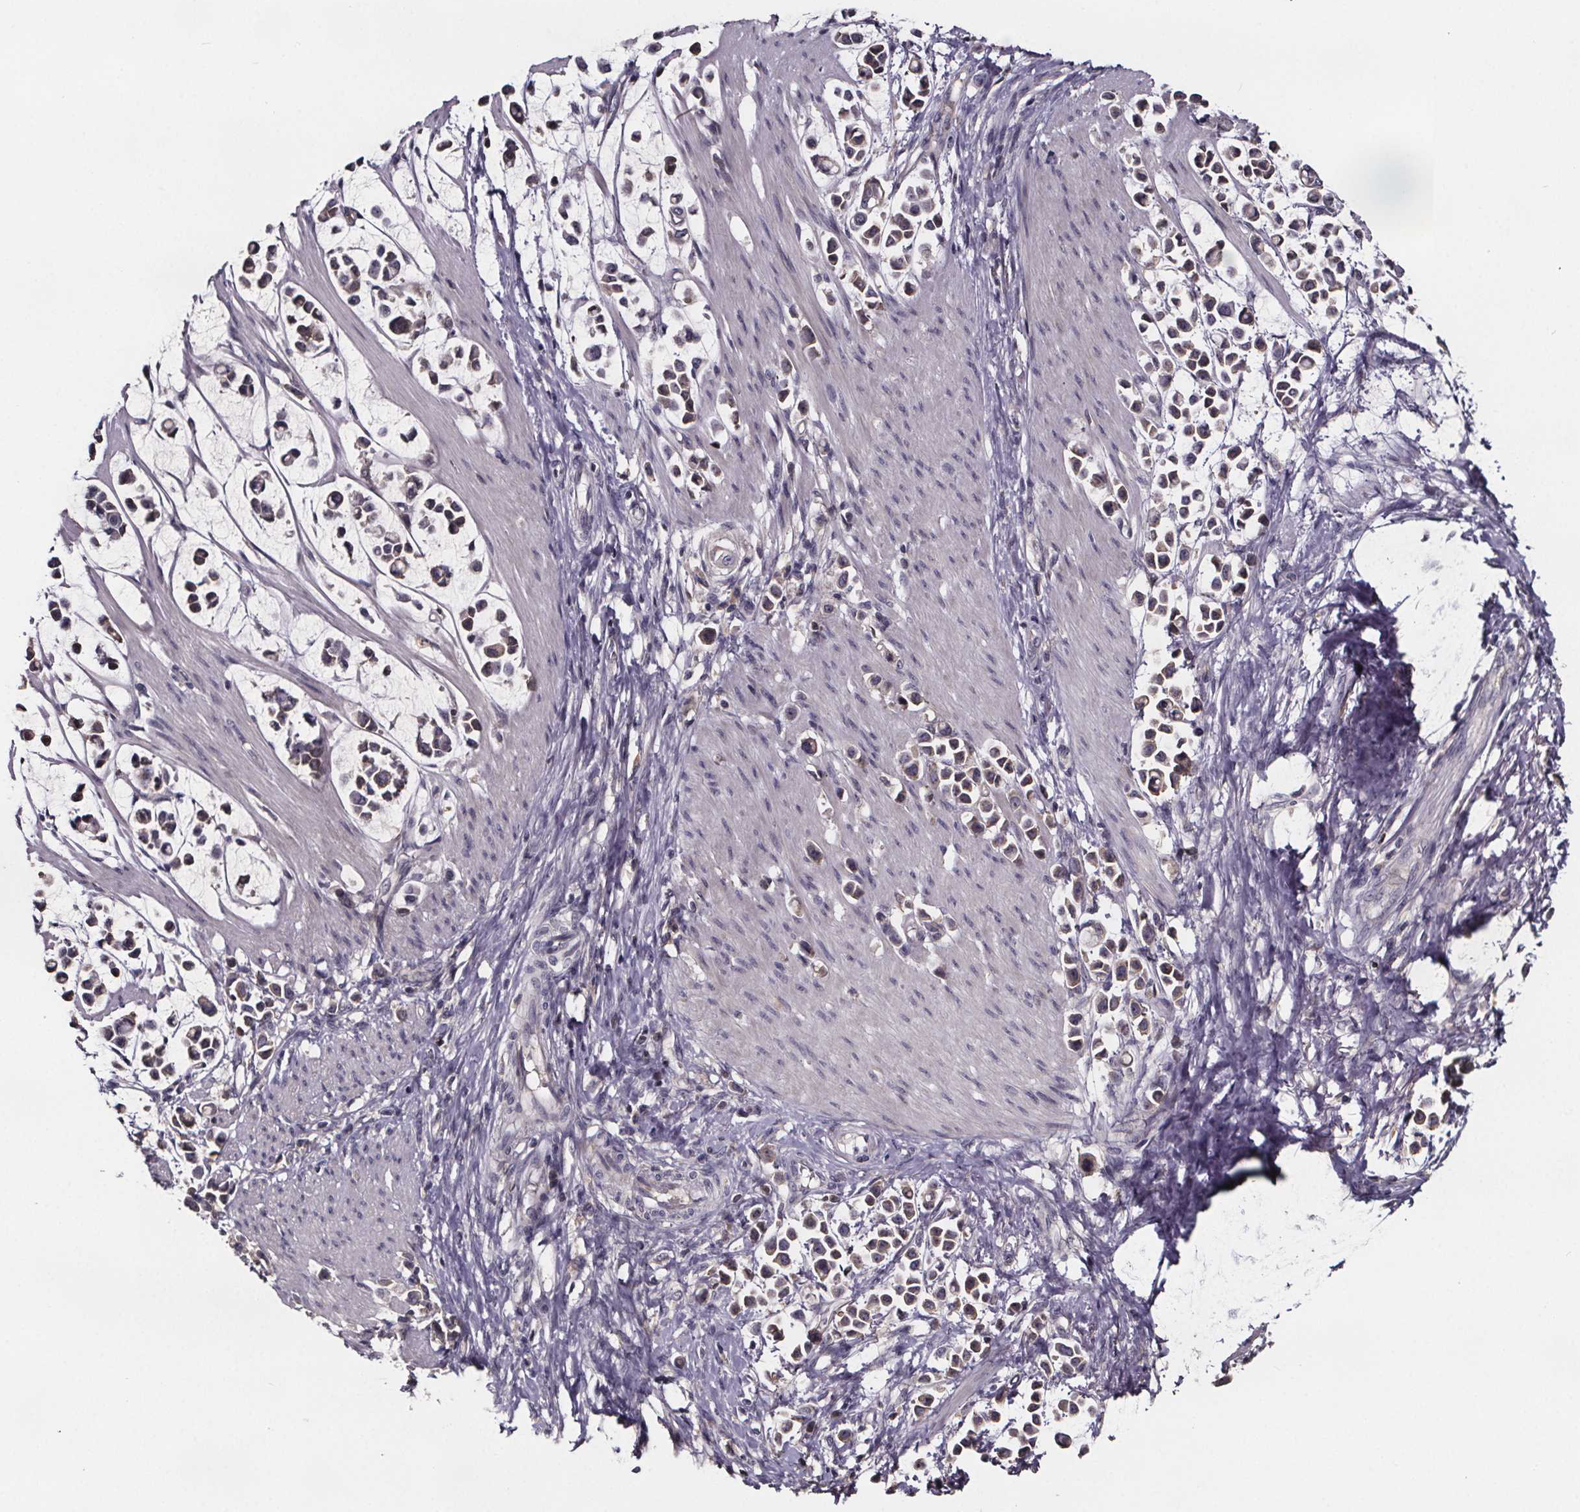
{"staining": {"intensity": "weak", "quantity": "<25%", "location": "cytoplasmic/membranous"}, "tissue": "stomach cancer", "cell_type": "Tumor cells", "image_type": "cancer", "snomed": [{"axis": "morphology", "description": "Adenocarcinoma, NOS"}, {"axis": "topography", "description": "Stomach"}], "caption": "An IHC image of stomach adenocarcinoma is shown. There is no staining in tumor cells of stomach adenocarcinoma.", "gene": "NPHP4", "patient": {"sex": "male", "age": 82}}